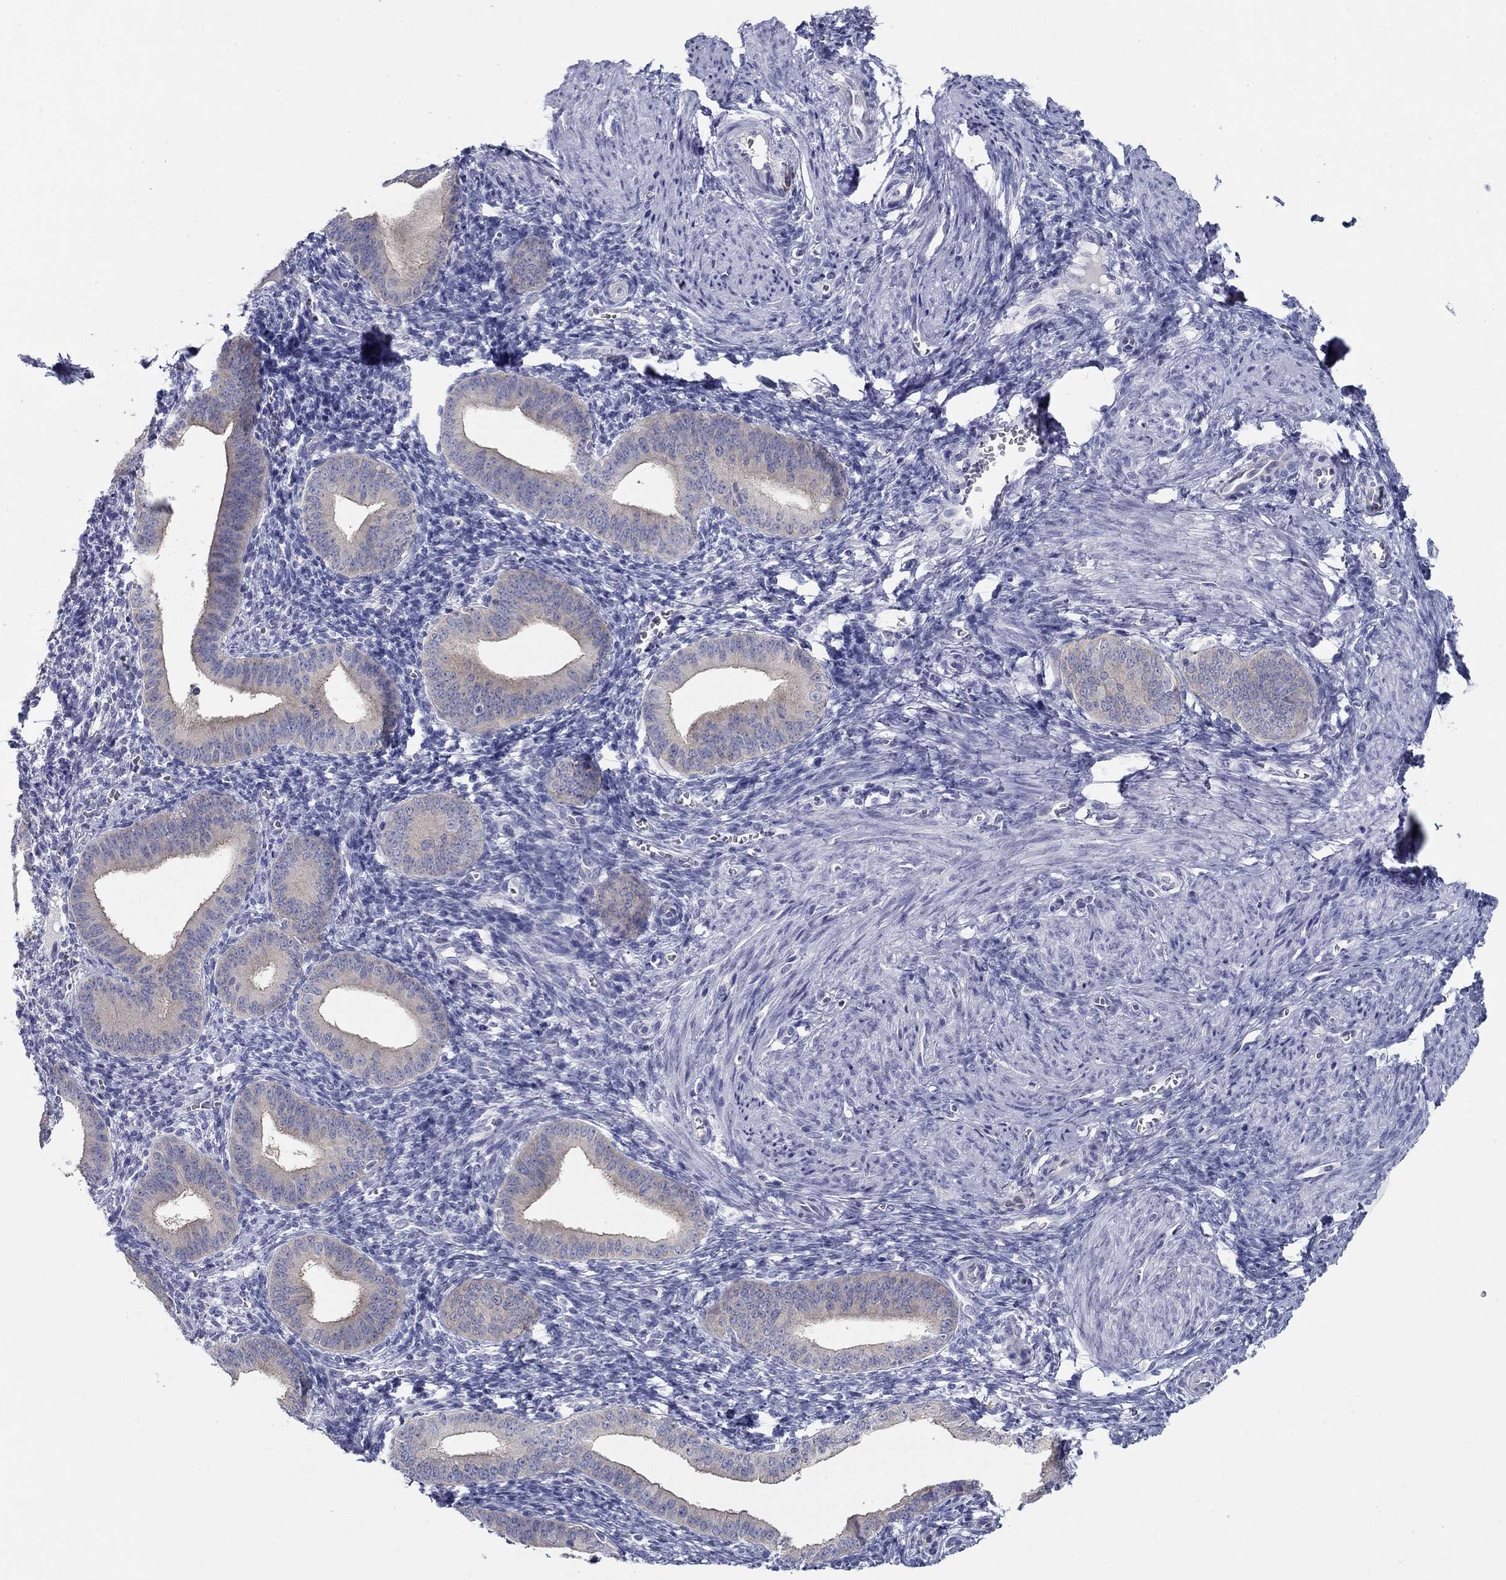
{"staining": {"intensity": "negative", "quantity": "none", "location": "none"}, "tissue": "endometrium", "cell_type": "Cells in endometrial stroma", "image_type": "normal", "snomed": [{"axis": "morphology", "description": "Normal tissue, NOS"}, {"axis": "topography", "description": "Endometrium"}], "caption": "Unremarkable endometrium was stained to show a protein in brown. There is no significant positivity in cells in endometrial stroma. The staining is performed using DAB (3,3'-diaminobenzidine) brown chromogen with nuclei counter-stained in using hematoxylin.", "gene": "PLS1", "patient": {"sex": "female", "age": 42}}